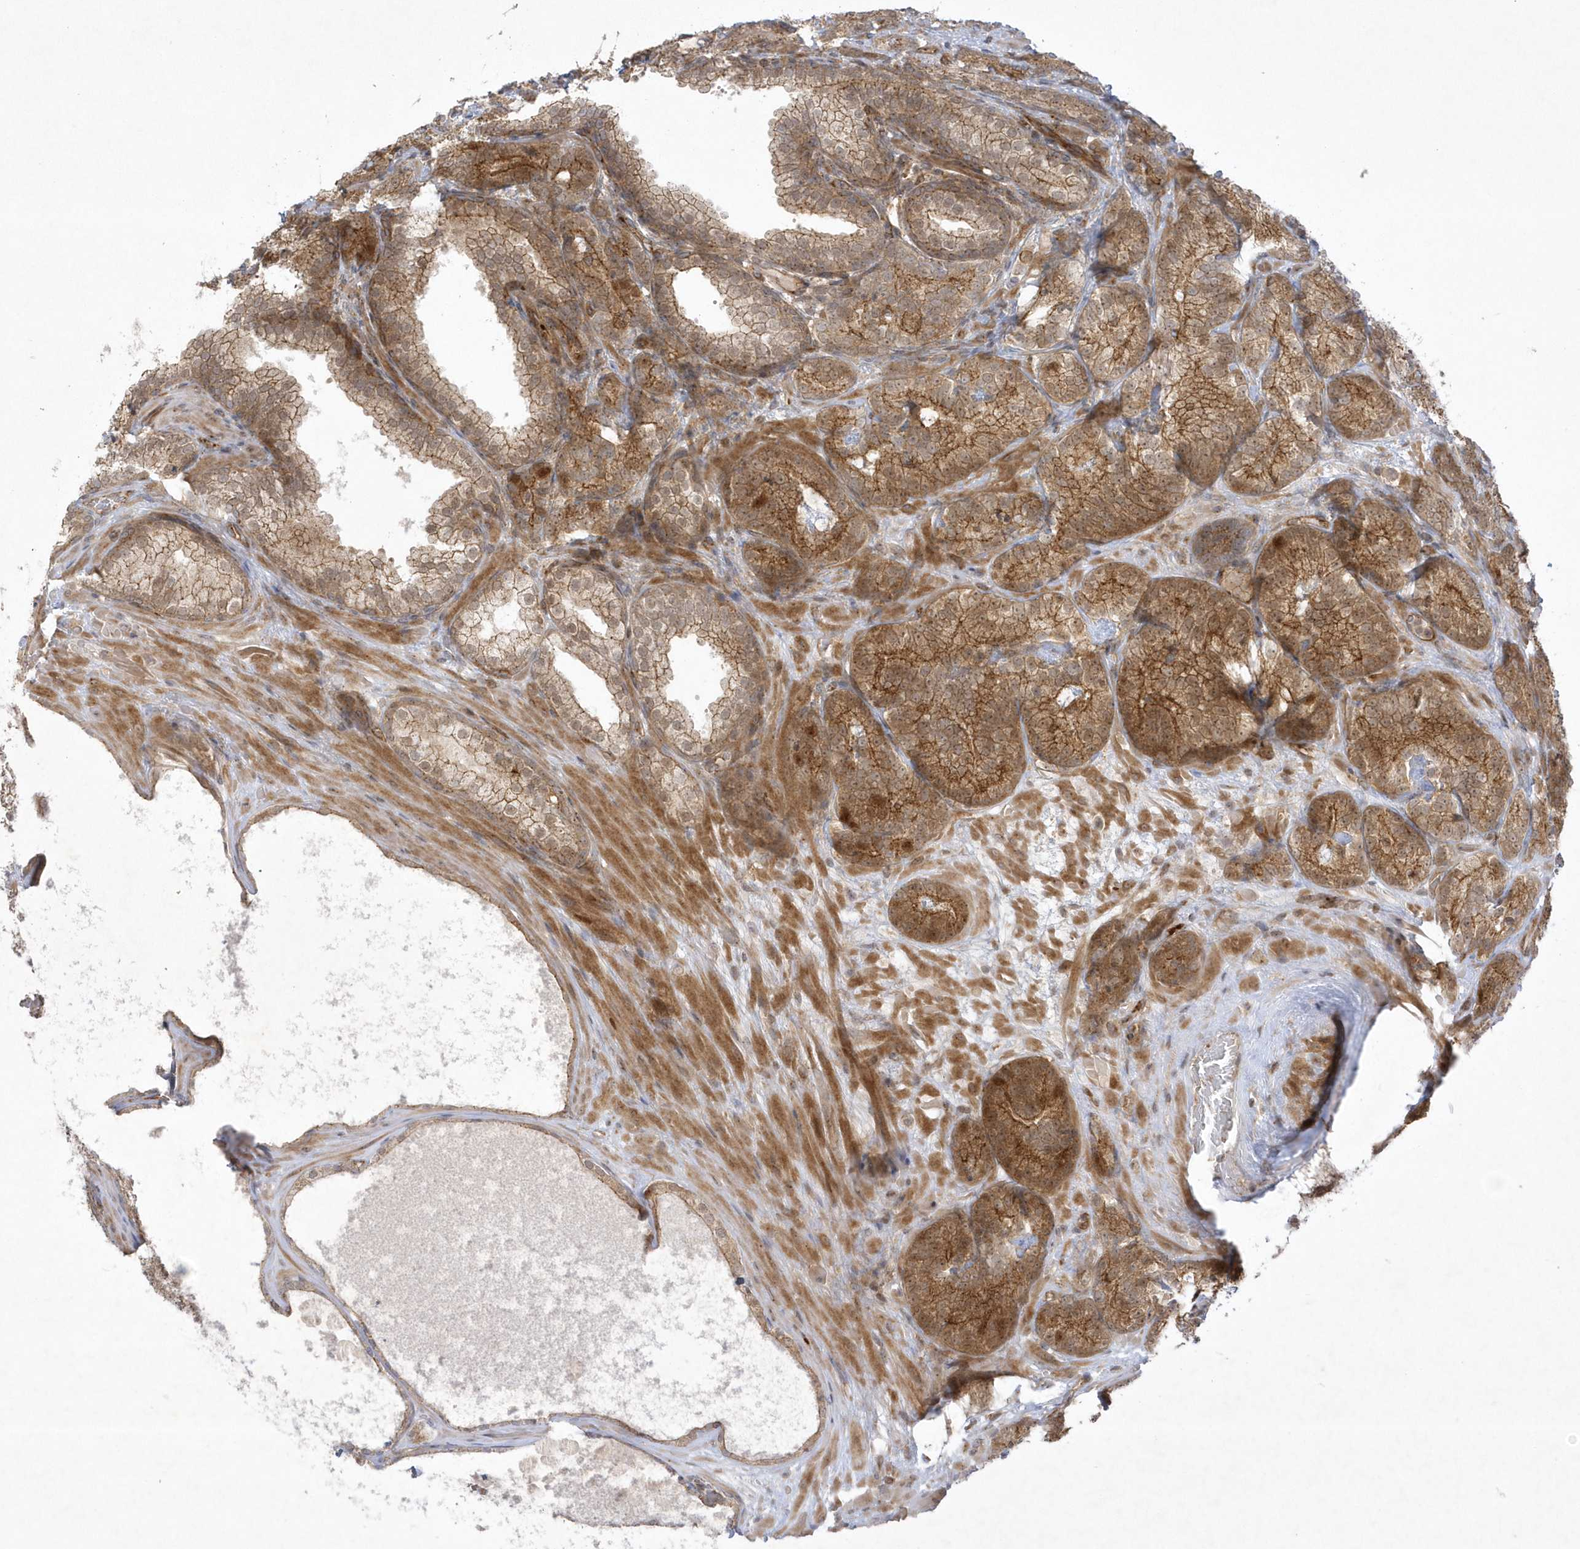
{"staining": {"intensity": "moderate", "quantity": ">75%", "location": "cytoplasmic/membranous,nuclear"}, "tissue": "prostate cancer", "cell_type": "Tumor cells", "image_type": "cancer", "snomed": [{"axis": "morphology", "description": "Adenocarcinoma, High grade"}, {"axis": "topography", "description": "Prostate"}], "caption": "About >75% of tumor cells in human prostate cancer show moderate cytoplasmic/membranous and nuclear protein positivity as visualized by brown immunohistochemical staining.", "gene": "NAF1", "patient": {"sex": "male", "age": 66}}